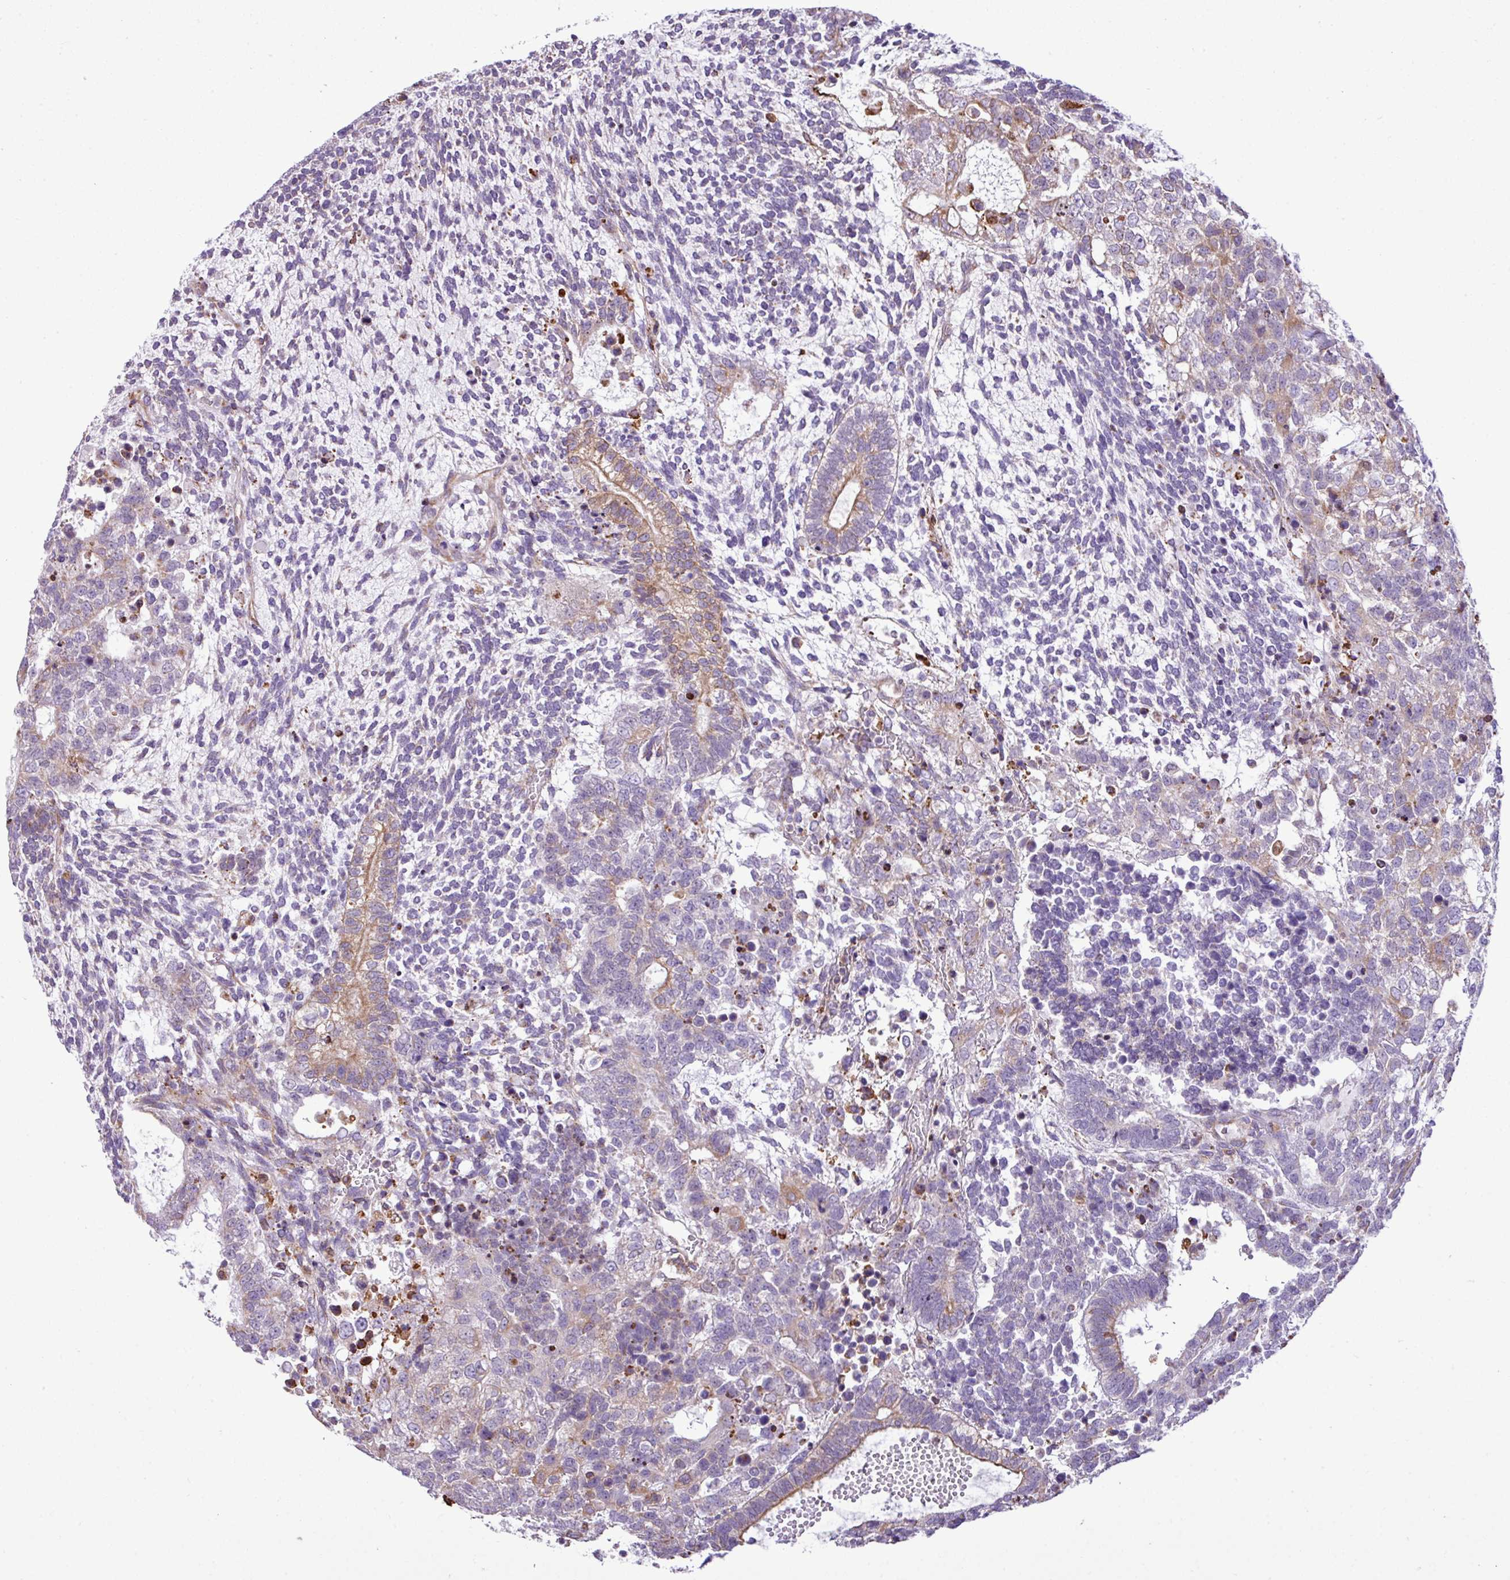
{"staining": {"intensity": "weak", "quantity": "<25%", "location": "cytoplasmic/membranous"}, "tissue": "testis cancer", "cell_type": "Tumor cells", "image_type": "cancer", "snomed": [{"axis": "morphology", "description": "Carcinoma, Embryonal, NOS"}, {"axis": "topography", "description": "Testis"}], "caption": "Immunohistochemical staining of human testis embryonal carcinoma displays no significant staining in tumor cells.", "gene": "ZSCAN5A", "patient": {"sex": "male", "age": 23}}